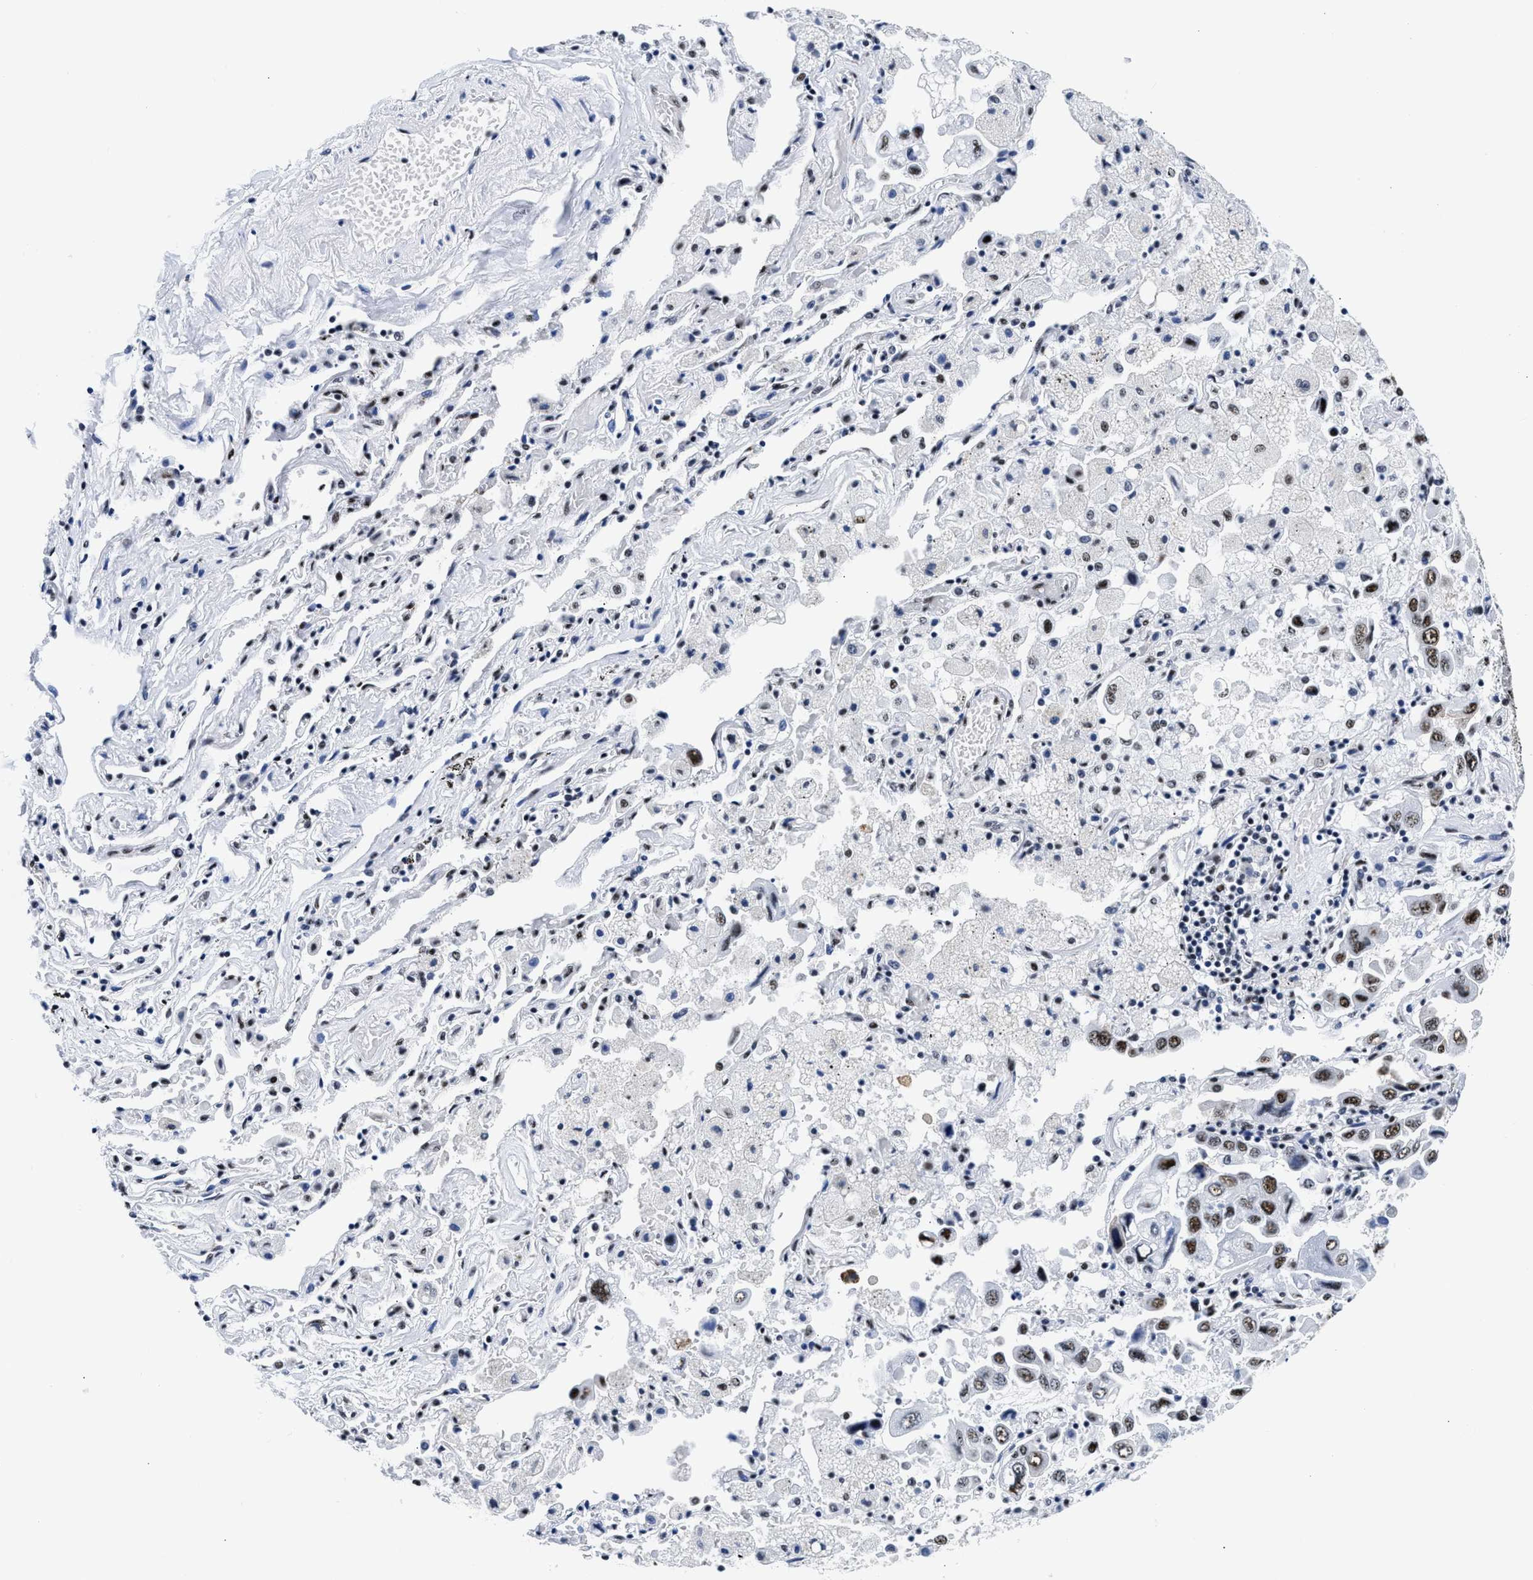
{"staining": {"intensity": "strong", "quantity": ">75%", "location": "nuclear"}, "tissue": "lung cancer", "cell_type": "Tumor cells", "image_type": "cancer", "snomed": [{"axis": "morphology", "description": "Adenocarcinoma, NOS"}, {"axis": "topography", "description": "Lung"}], "caption": "Immunohistochemical staining of human lung cancer (adenocarcinoma) shows high levels of strong nuclear protein expression in about >75% of tumor cells.", "gene": "RBM8A", "patient": {"sex": "male", "age": 64}}